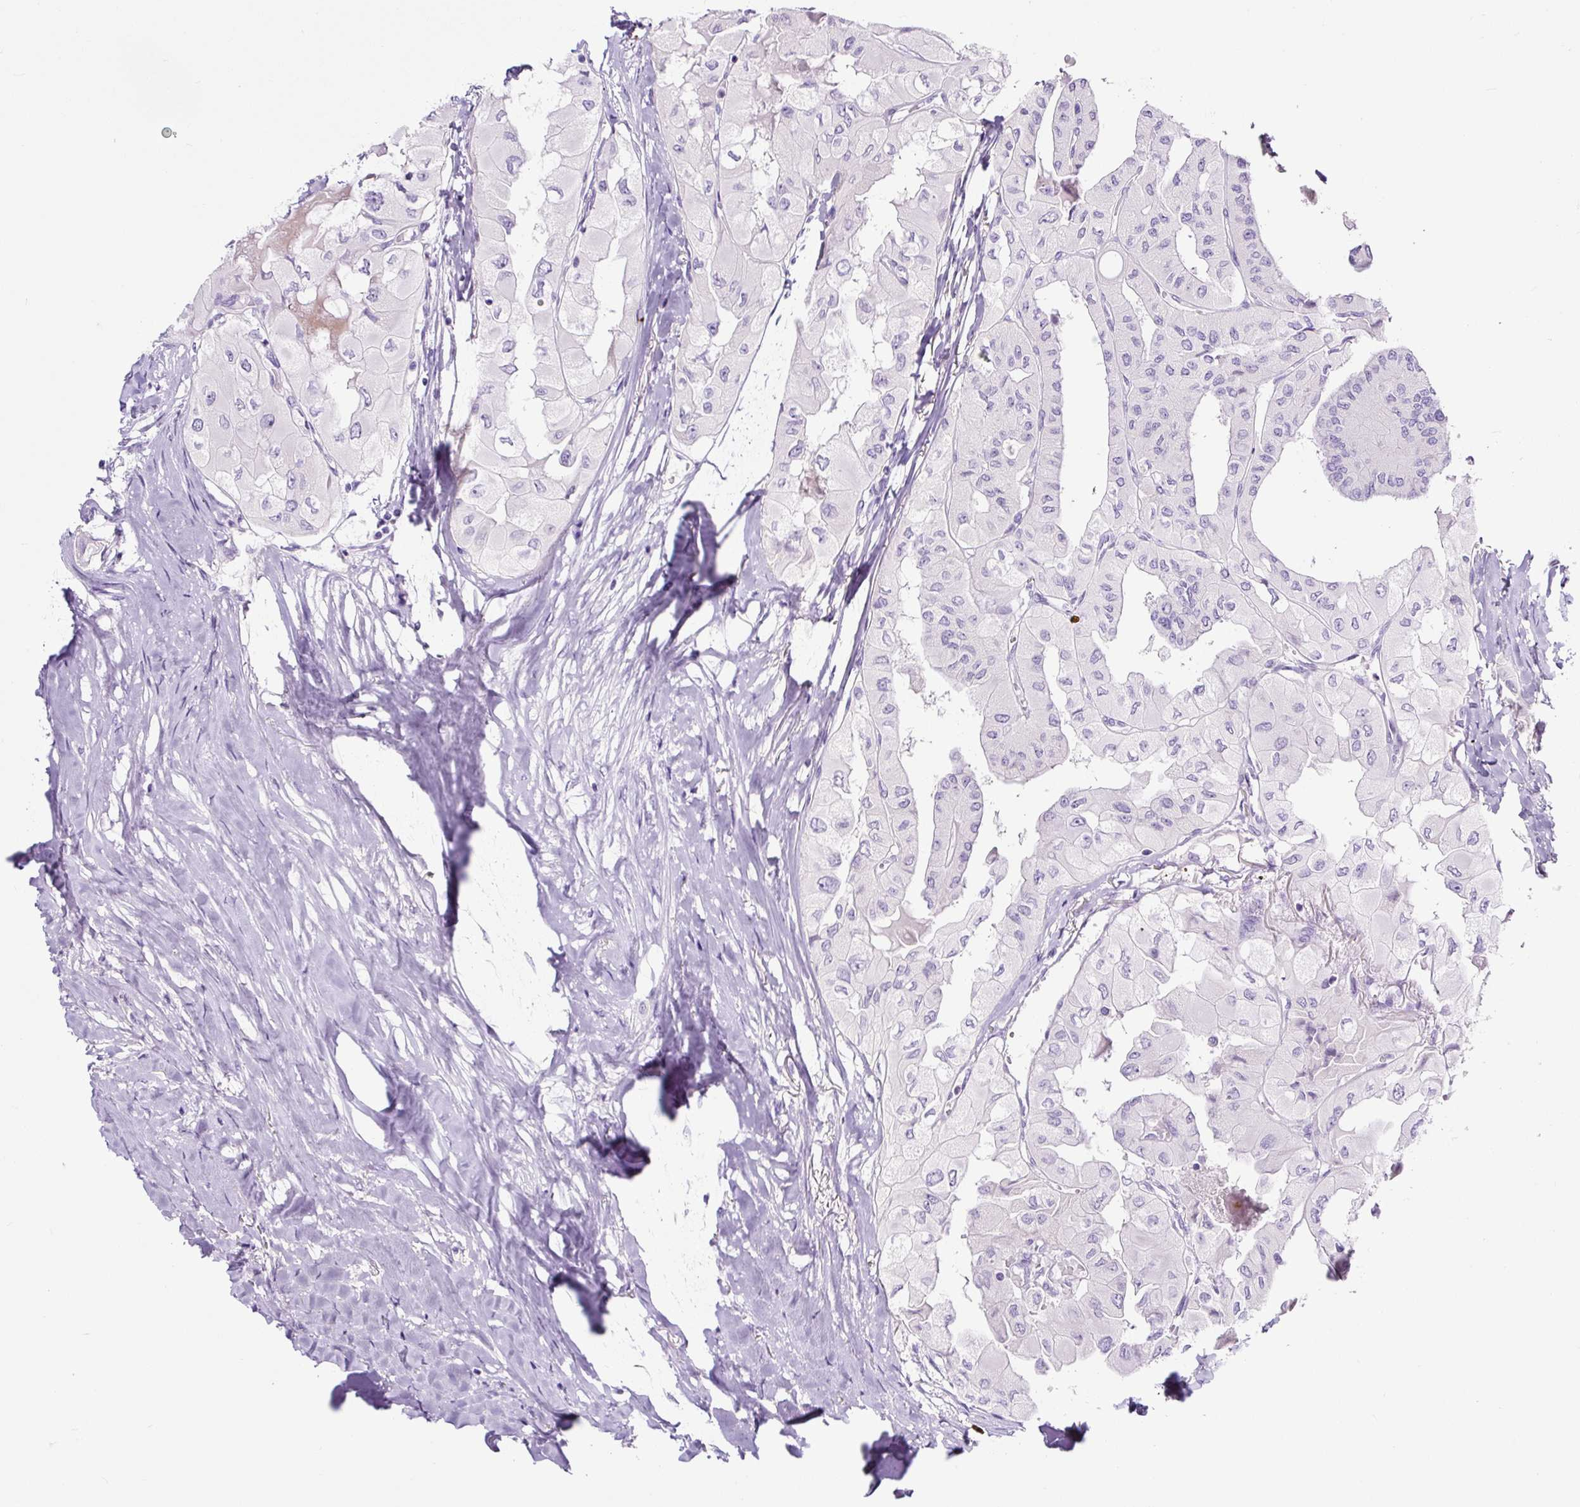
{"staining": {"intensity": "negative", "quantity": "none", "location": "none"}, "tissue": "thyroid cancer", "cell_type": "Tumor cells", "image_type": "cancer", "snomed": [{"axis": "morphology", "description": "Normal tissue, NOS"}, {"axis": "morphology", "description": "Papillary adenocarcinoma, NOS"}, {"axis": "topography", "description": "Thyroid gland"}], "caption": "DAB (3,3'-diaminobenzidine) immunohistochemical staining of papillary adenocarcinoma (thyroid) reveals no significant positivity in tumor cells.", "gene": "RNF212B", "patient": {"sex": "female", "age": 59}}